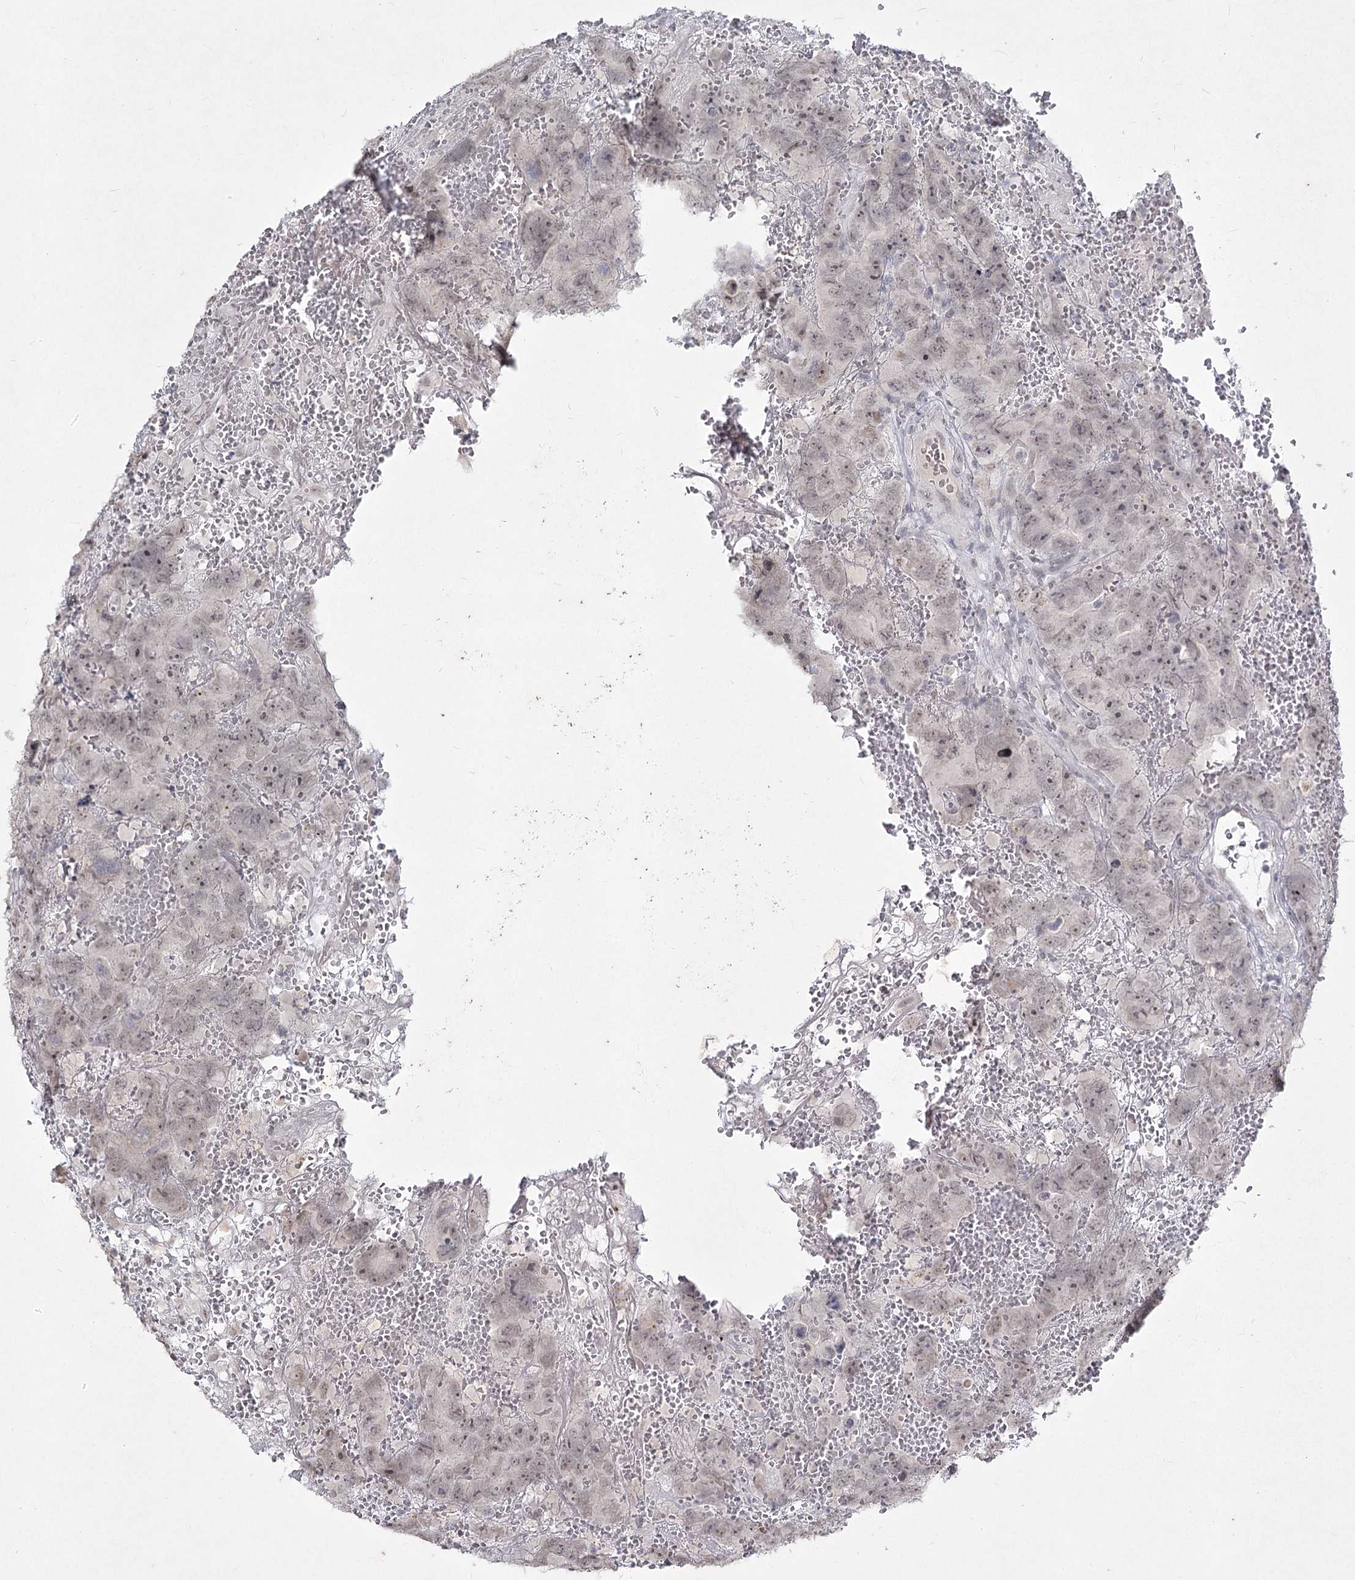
{"staining": {"intensity": "negative", "quantity": "none", "location": "none"}, "tissue": "testis cancer", "cell_type": "Tumor cells", "image_type": "cancer", "snomed": [{"axis": "morphology", "description": "Carcinoma, Embryonal, NOS"}, {"axis": "topography", "description": "Testis"}], "caption": "Protein analysis of embryonal carcinoma (testis) demonstrates no significant expression in tumor cells.", "gene": "LY6G5C", "patient": {"sex": "male", "age": 45}}